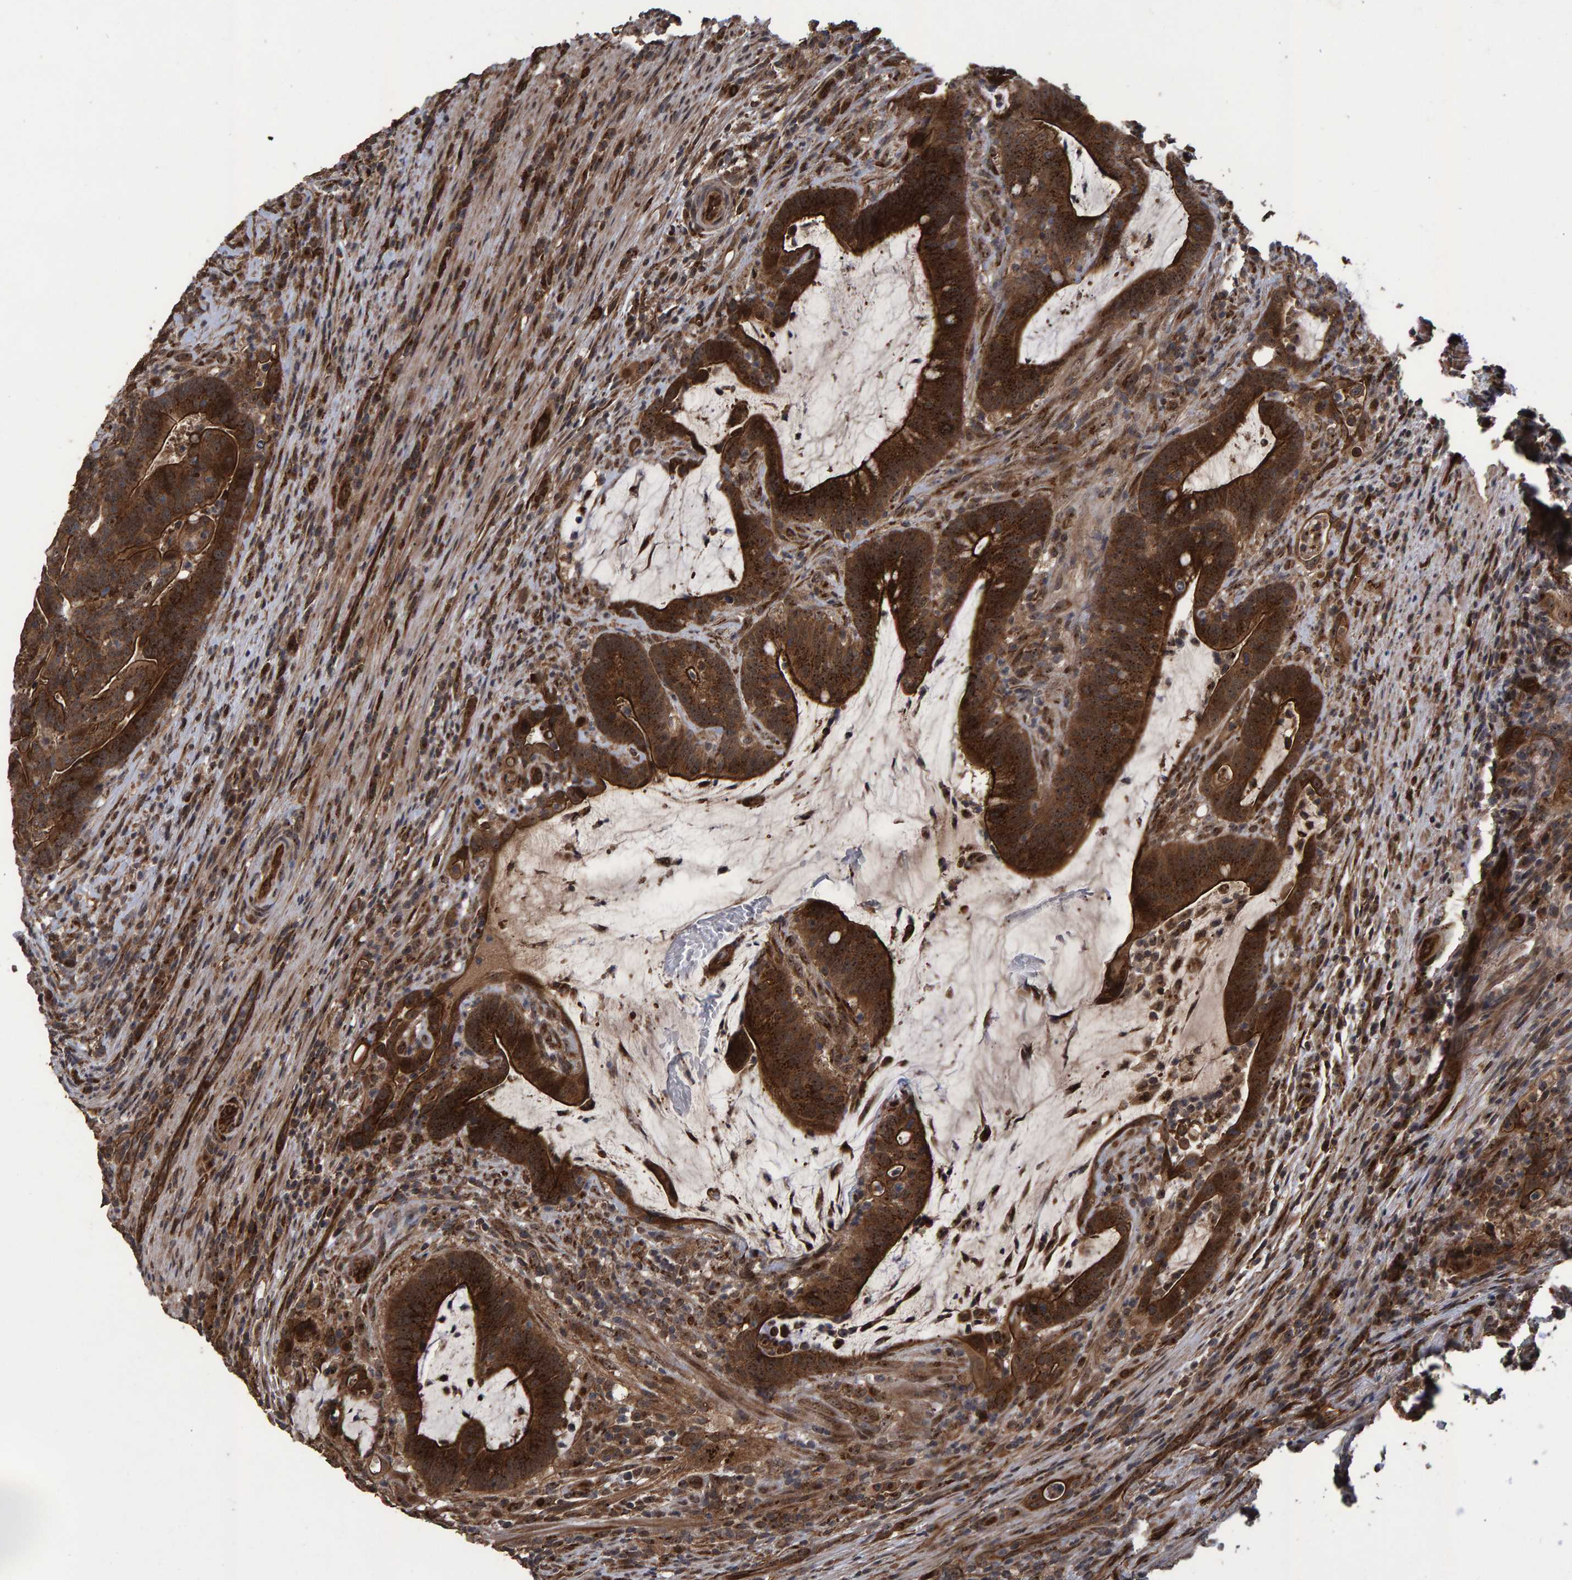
{"staining": {"intensity": "strong", "quantity": ">75%", "location": "cytoplasmic/membranous,nuclear"}, "tissue": "colorectal cancer", "cell_type": "Tumor cells", "image_type": "cancer", "snomed": [{"axis": "morphology", "description": "Adenocarcinoma, NOS"}, {"axis": "topography", "description": "Colon"}], "caption": "Immunohistochemistry (IHC) (DAB) staining of colorectal adenocarcinoma exhibits strong cytoplasmic/membranous and nuclear protein positivity in about >75% of tumor cells. (Stains: DAB (3,3'-diaminobenzidine) in brown, nuclei in blue, Microscopy: brightfield microscopy at high magnification).", "gene": "TRIM68", "patient": {"sex": "female", "age": 66}}